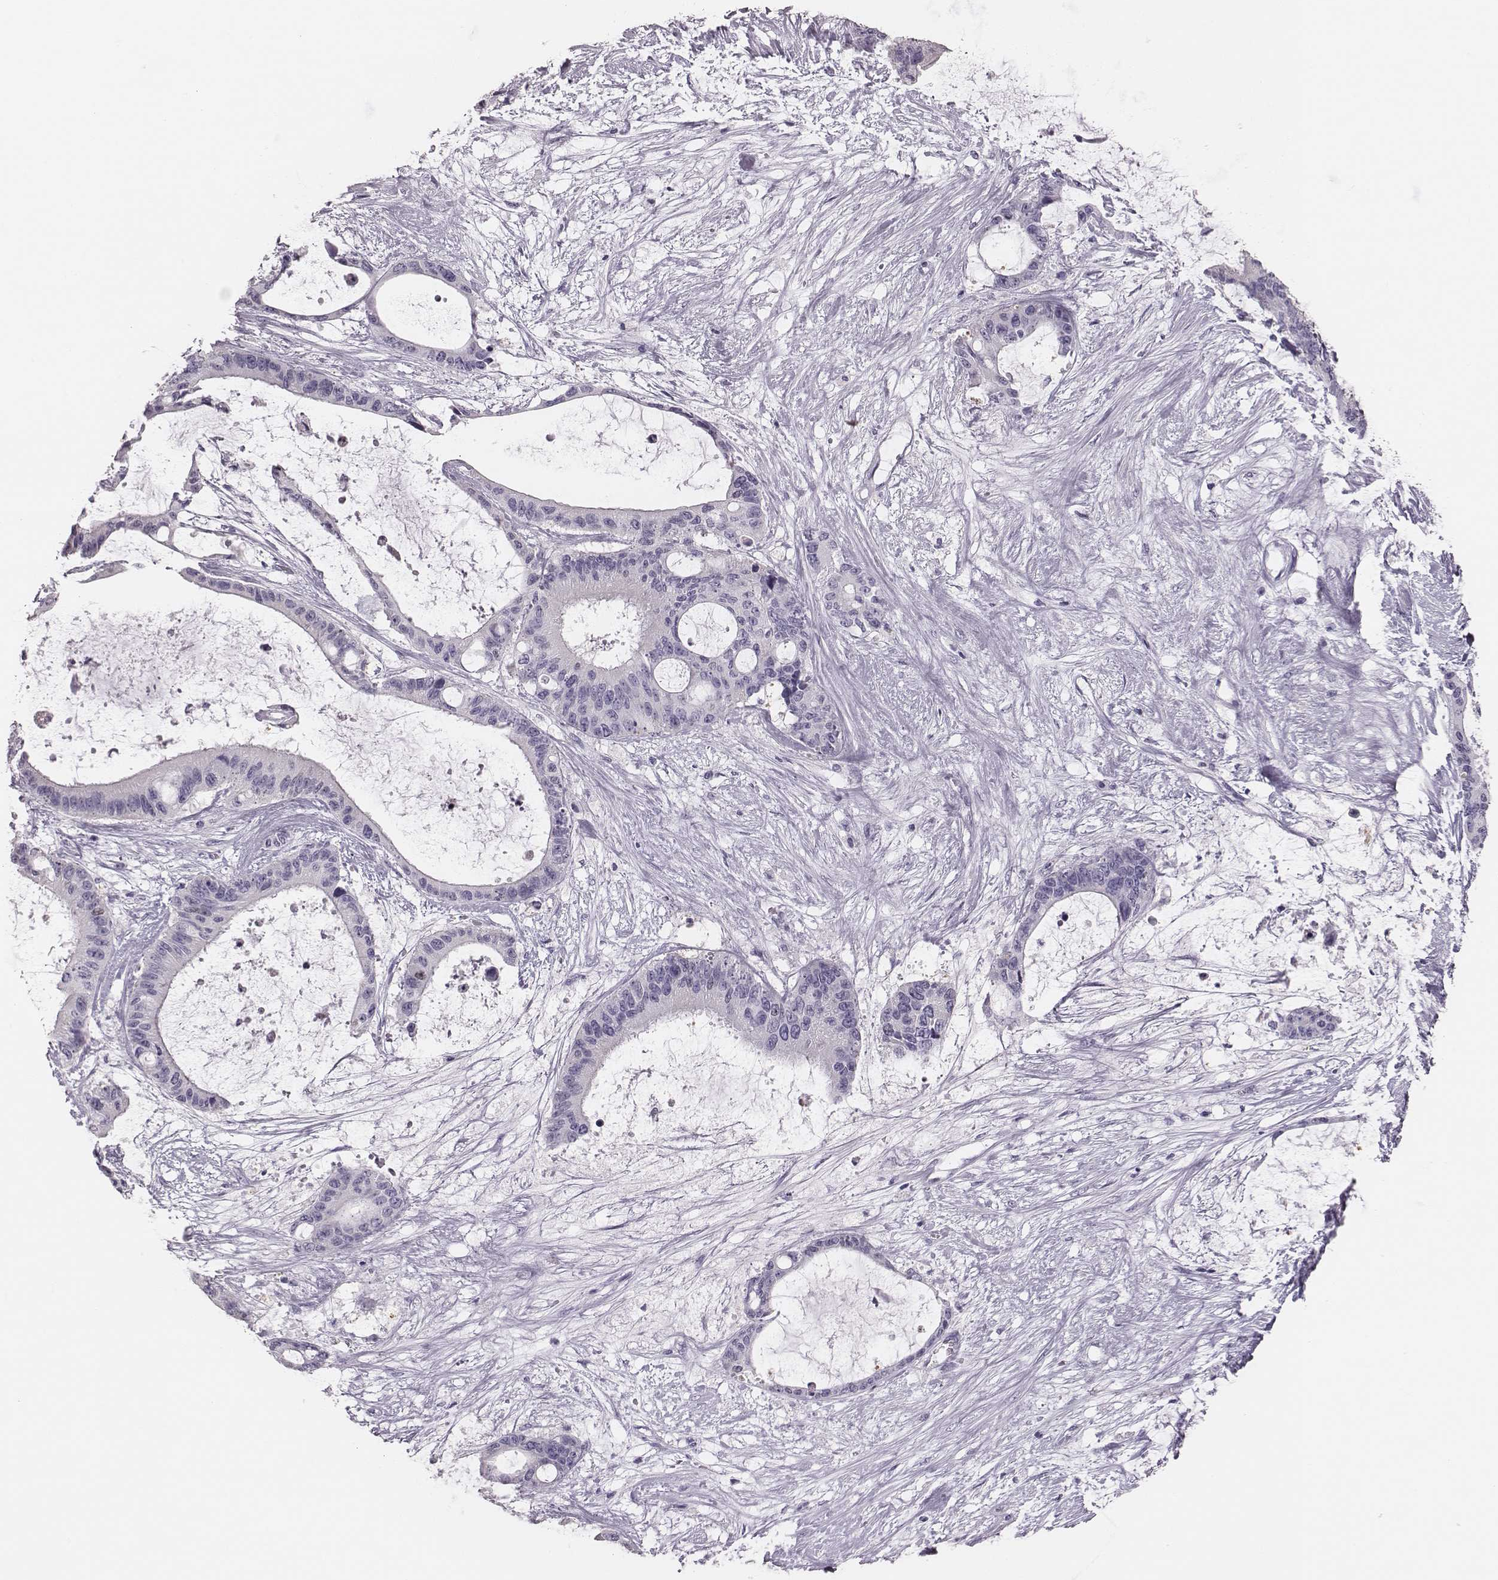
{"staining": {"intensity": "negative", "quantity": "none", "location": "none"}, "tissue": "liver cancer", "cell_type": "Tumor cells", "image_type": "cancer", "snomed": [{"axis": "morphology", "description": "Normal tissue, NOS"}, {"axis": "morphology", "description": "Cholangiocarcinoma"}, {"axis": "topography", "description": "Liver"}, {"axis": "topography", "description": "Peripheral nerve tissue"}], "caption": "This is an IHC histopathology image of liver cholangiocarcinoma. There is no expression in tumor cells.", "gene": "H1-6", "patient": {"sex": "female", "age": 73}}